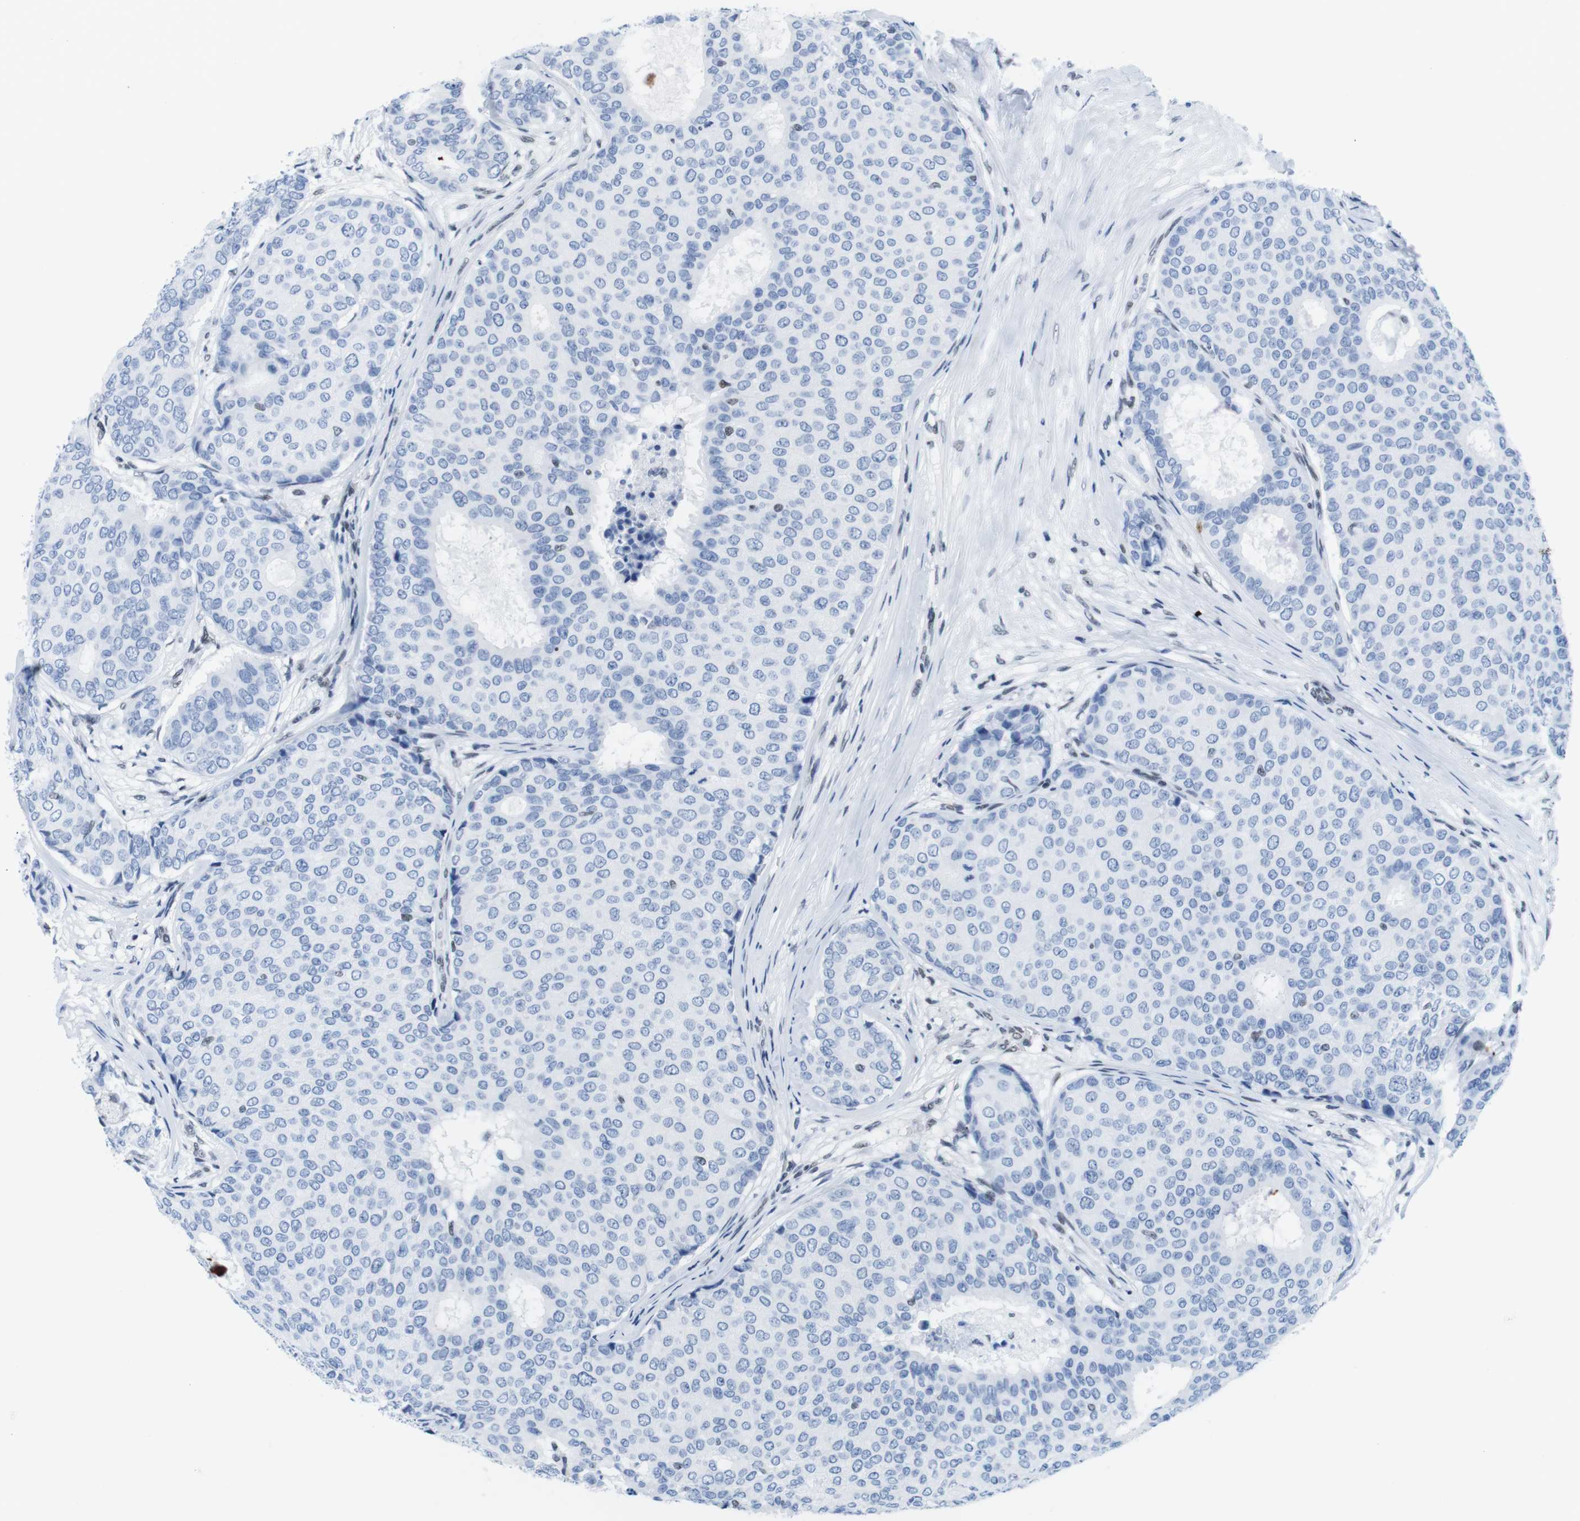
{"staining": {"intensity": "negative", "quantity": "none", "location": "none"}, "tissue": "breast cancer", "cell_type": "Tumor cells", "image_type": "cancer", "snomed": [{"axis": "morphology", "description": "Duct carcinoma"}, {"axis": "topography", "description": "Breast"}], "caption": "A high-resolution histopathology image shows immunohistochemistry staining of breast cancer (infiltrating ductal carcinoma), which exhibits no significant expression in tumor cells. The staining is performed using DAB (3,3'-diaminobenzidine) brown chromogen with nuclei counter-stained in using hematoxylin.", "gene": "IFI16", "patient": {"sex": "female", "age": 75}}